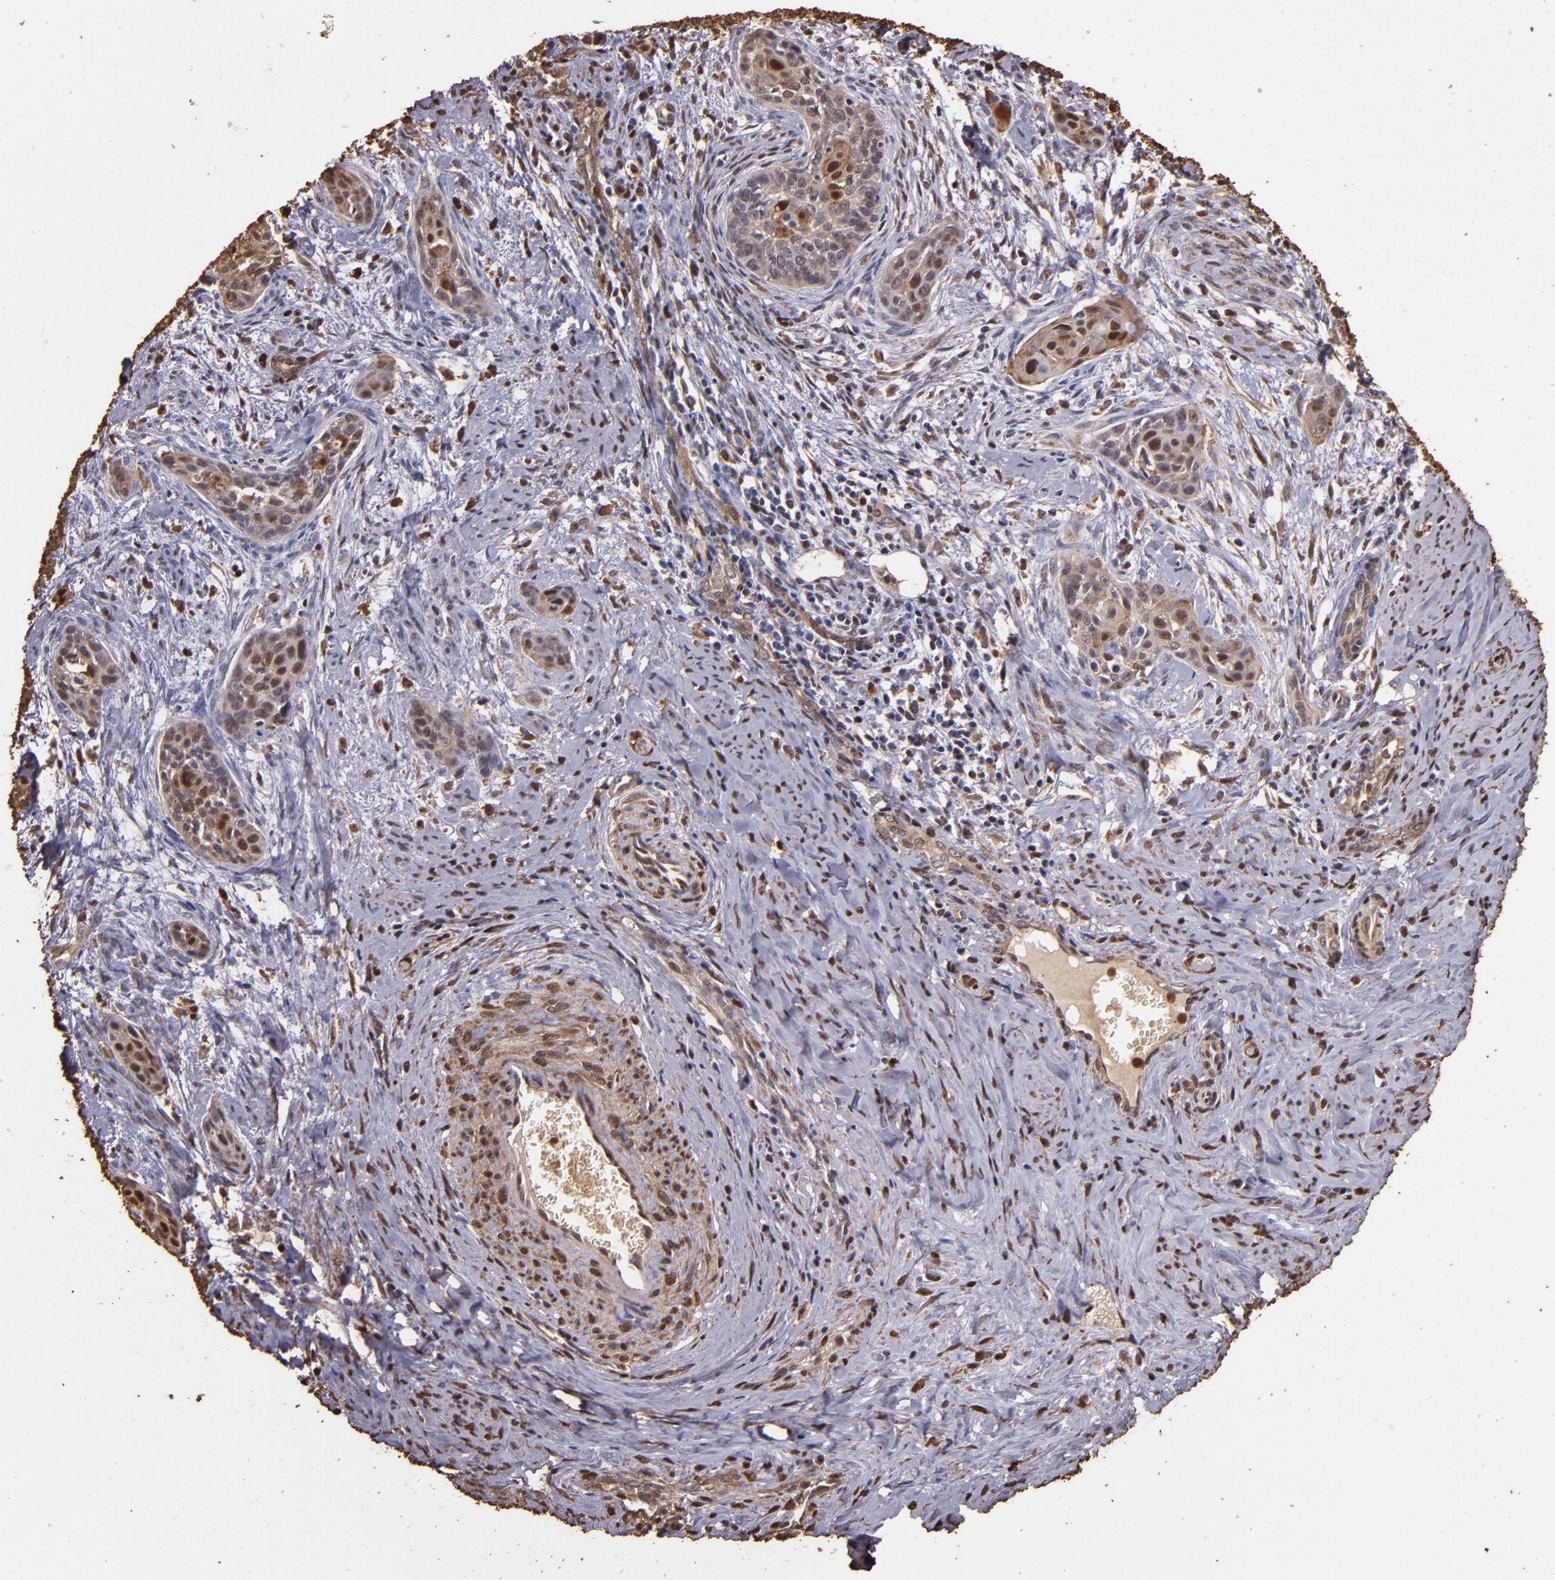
{"staining": {"intensity": "weak", "quantity": ">75%", "location": "cytoplasmic/membranous,nuclear"}, "tissue": "cervical cancer", "cell_type": "Tumor cells", "image_type": "cancer", "snomed": [{"axis": "morphology", "description": "Squamous cell carcinoma, NOS"}, {"axis": "topography", "description": "Cervix"}], "caption": "Immunohistochemical staining of human cervical squamous cell carcinoma exhibits low levels of weak cytoplasmic/membranous and nuclear protein positivity in about >75% of tumor cells. The staining was performed using DAB, with brown indicating positive protein expression. Nuclei are stained blue with hematoxylin.", "gene": "S100A6", "patient": {"sex": "female", "age": 33}}